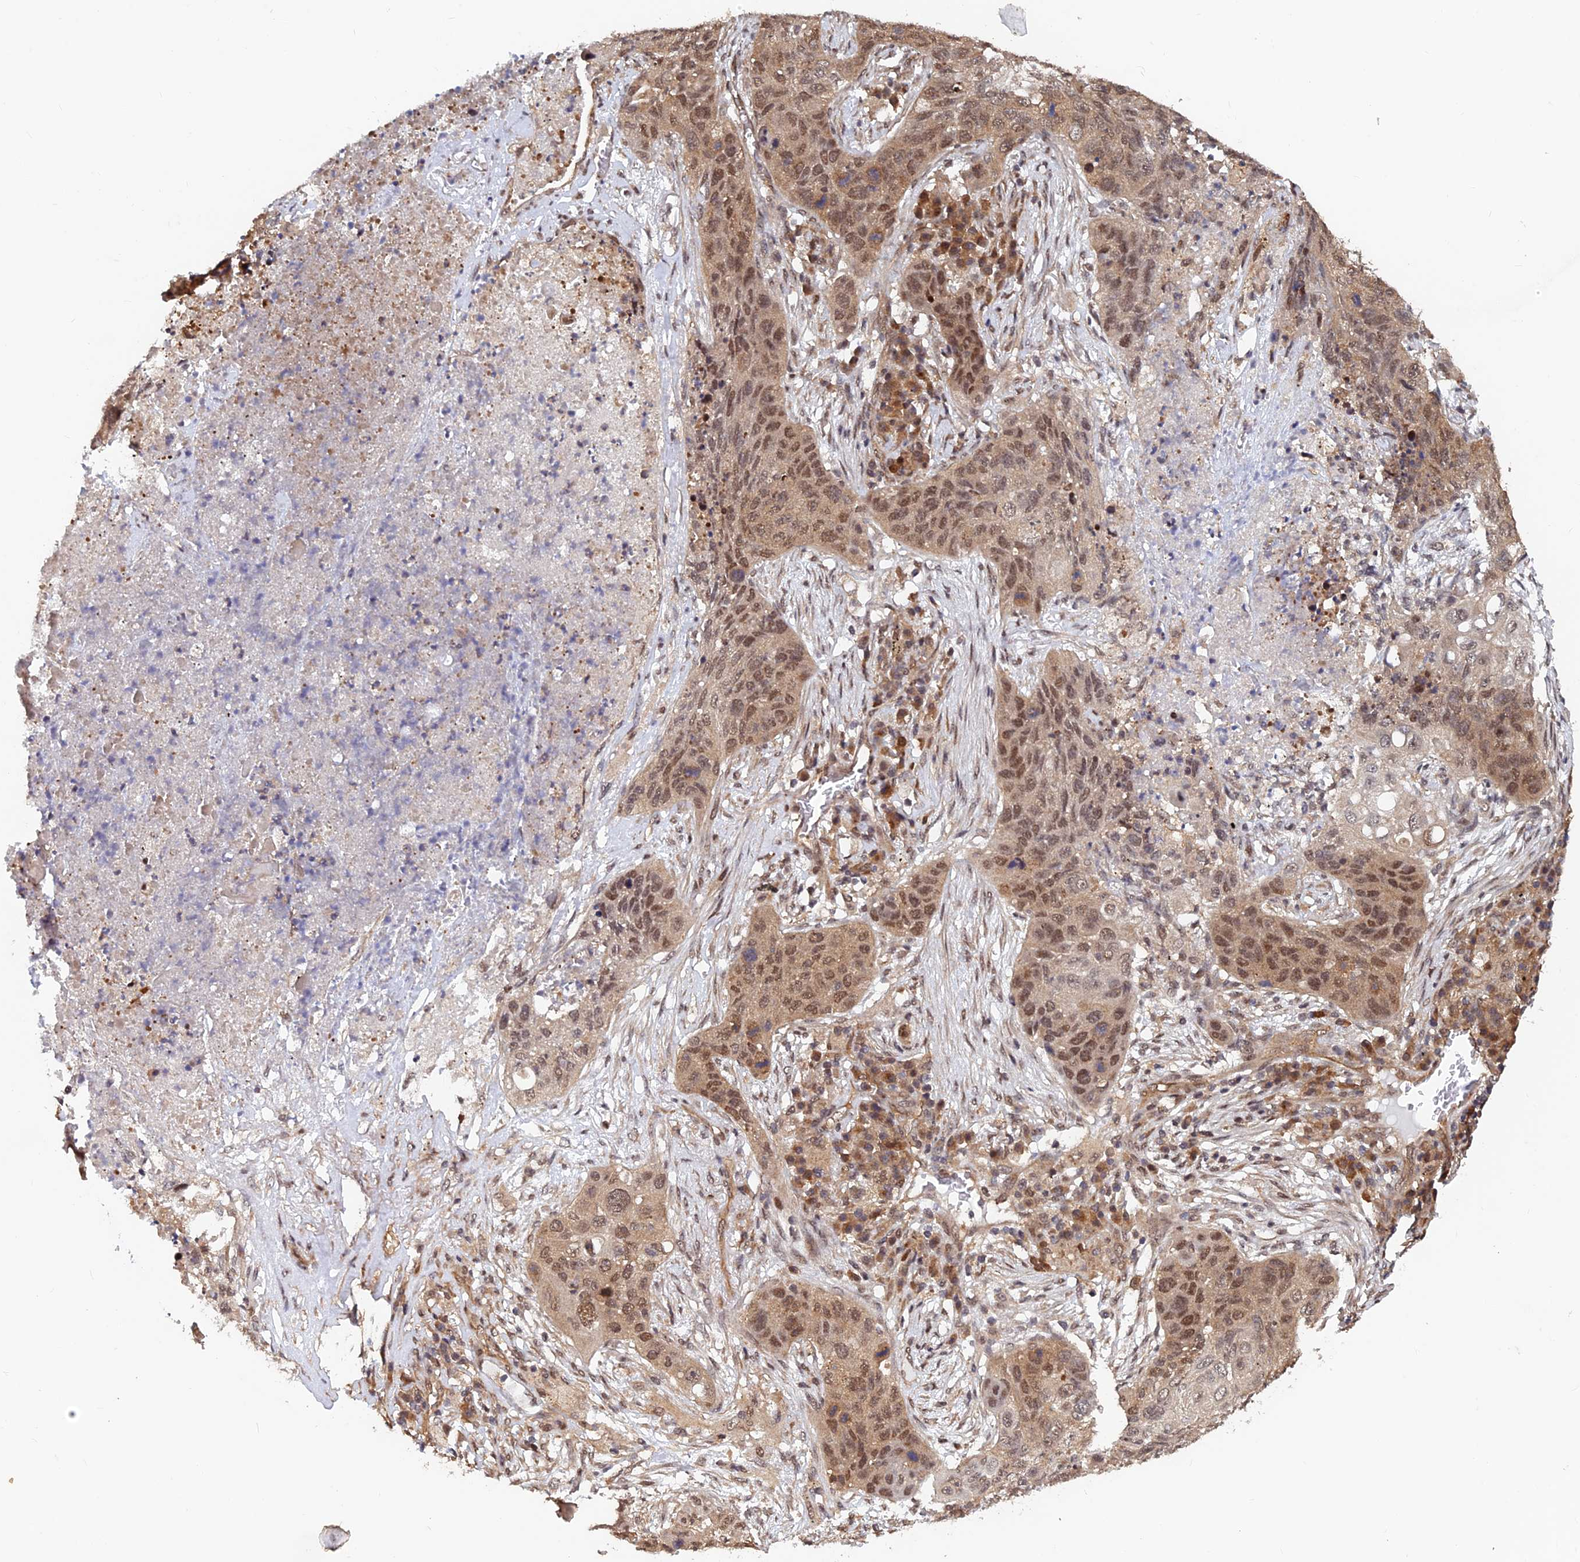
{"staining": {"intensity": "moderate", "quantity": ">75%", "location": "cytoplasmic/membranous,nuclear"}, "tissue": "lung cancer", "cell_type": "Tumor cells", "image_type": "cancer", "snomed": [{"axis": "morphology", "description": "Squamous cell carcinoma, NOS"}, {"axis": "topography", "description": "Lung"}], "caption": "Immunohistochemistry of lung squamous cell carcinoma demonstrates medium levels of moderate cytoplasmic/membranous and nuclear staining in approximately >75% of tumor cells.", "gene": "FAM53C", "patient": {"sex": "female", "age": 63}}